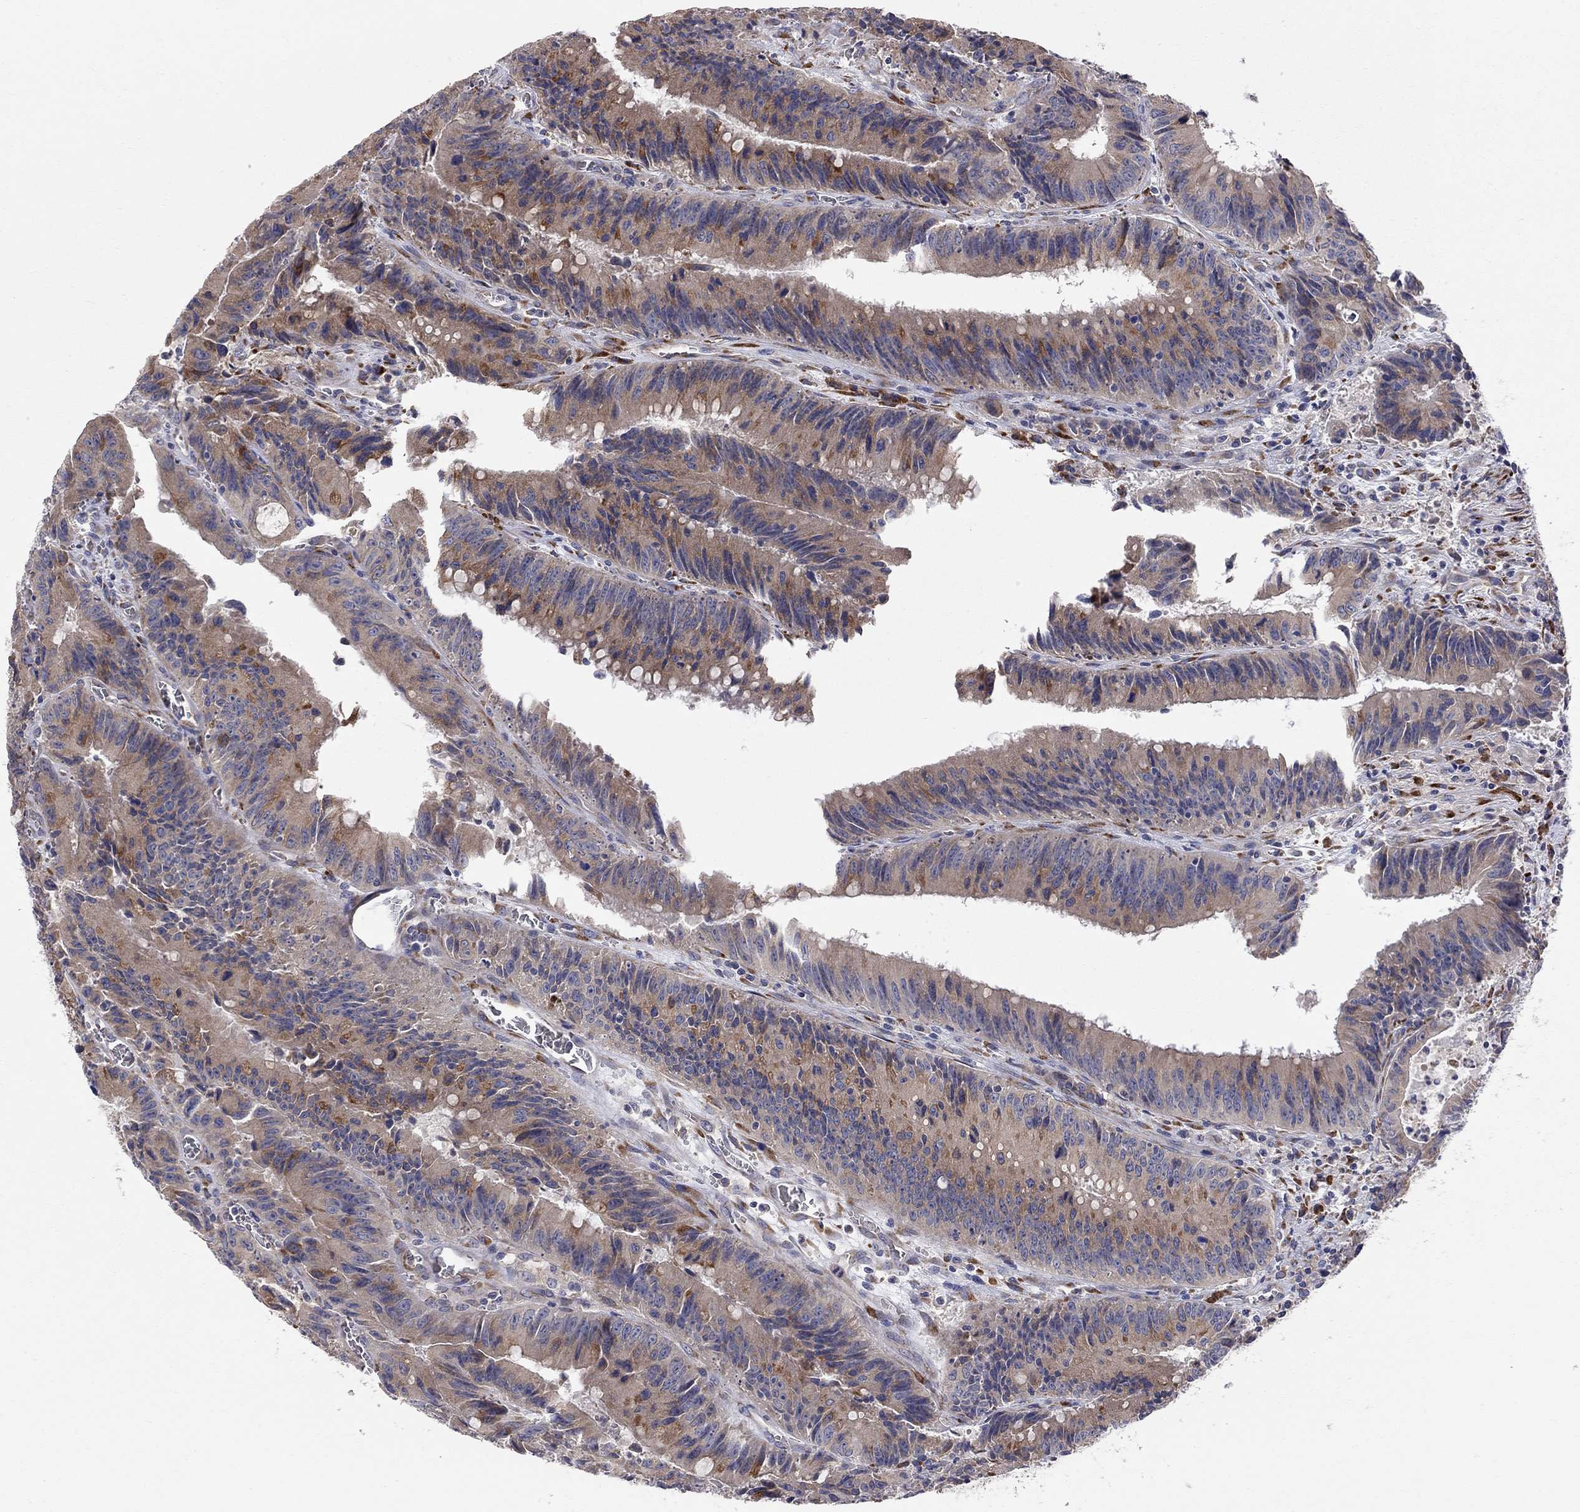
{"staining": {"intensity": "moderate", "quantity": ">75%", "location": "cytoplasmic/membranous"}, "tissue": "colorectal cancer", "cell_type": "Tumor cells", "image_type": "cancer", "snomed": [{"axis": "morphology", "description": "Adenocarcinoma, NOS"}, {"axis": "topography", "description": "Rectum"}], "caption": "Approximately >75% of tumor cells in human colorectal cancer demonstrate moderate cytoplasmic/membranous protein expression as visualized by brown immunohistochemical staining.", "gene": "CASTOR1", "patient": {"sex": "female", "age": 72}}